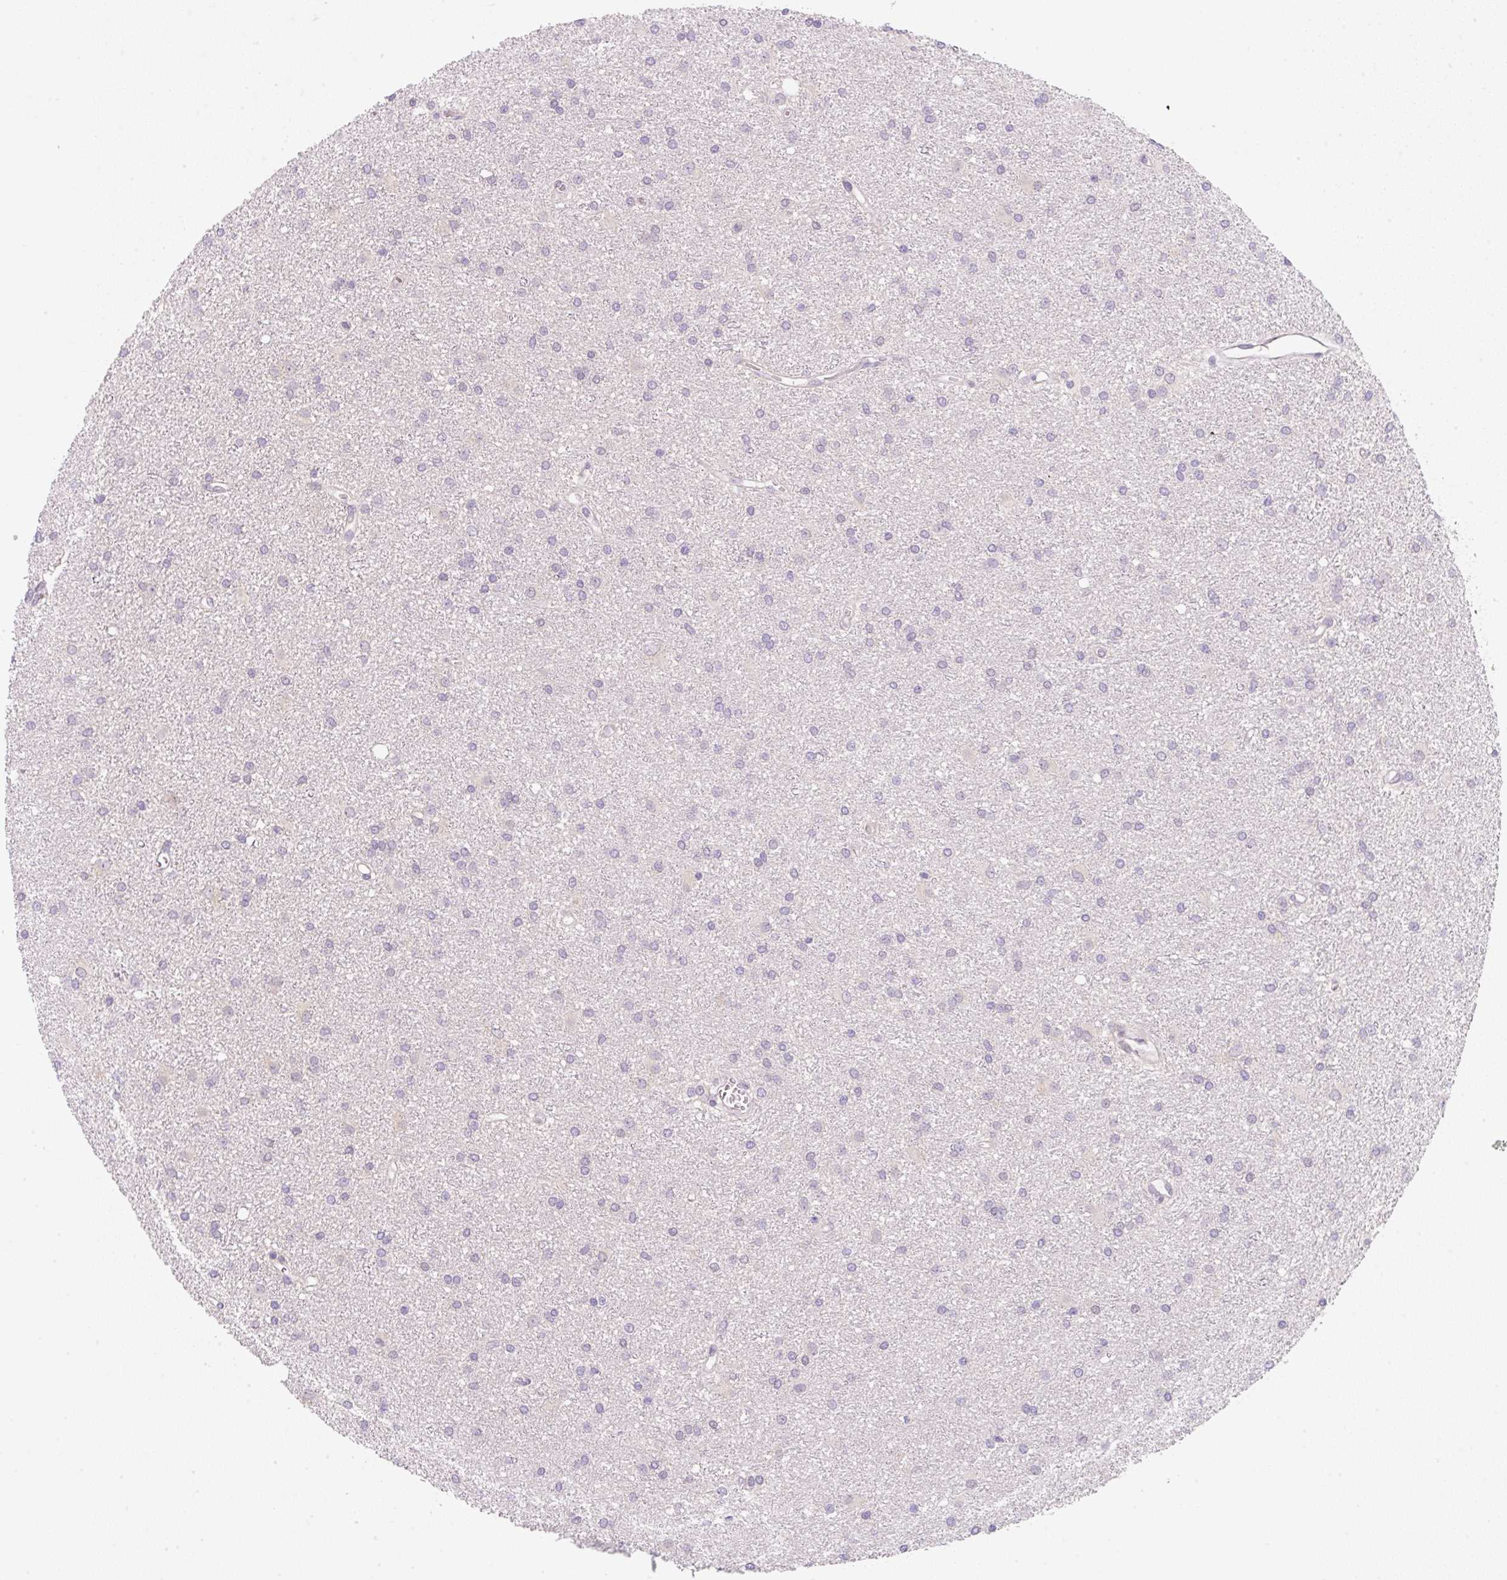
{"staining": {"intensity": "negative", "quantity": "none", "location": "none"}, "tissue": "glioma", "cell_type": "Tumor cells", "image_type": "cancer", "snomed": [{"axis": "morphology", "description": "Glioma, malignant, High grade"}, {"axis": "topography", "description": "Brain"}], "caption": "Immunohistochemistry of human glioma shows no positivity in tumor cells. The staining is performed using DAB brown chromogen with nuclei counter-stained in using hematoxylin.", "gene": "OMA1", "patient": {"sex": "female", "age": 50}}